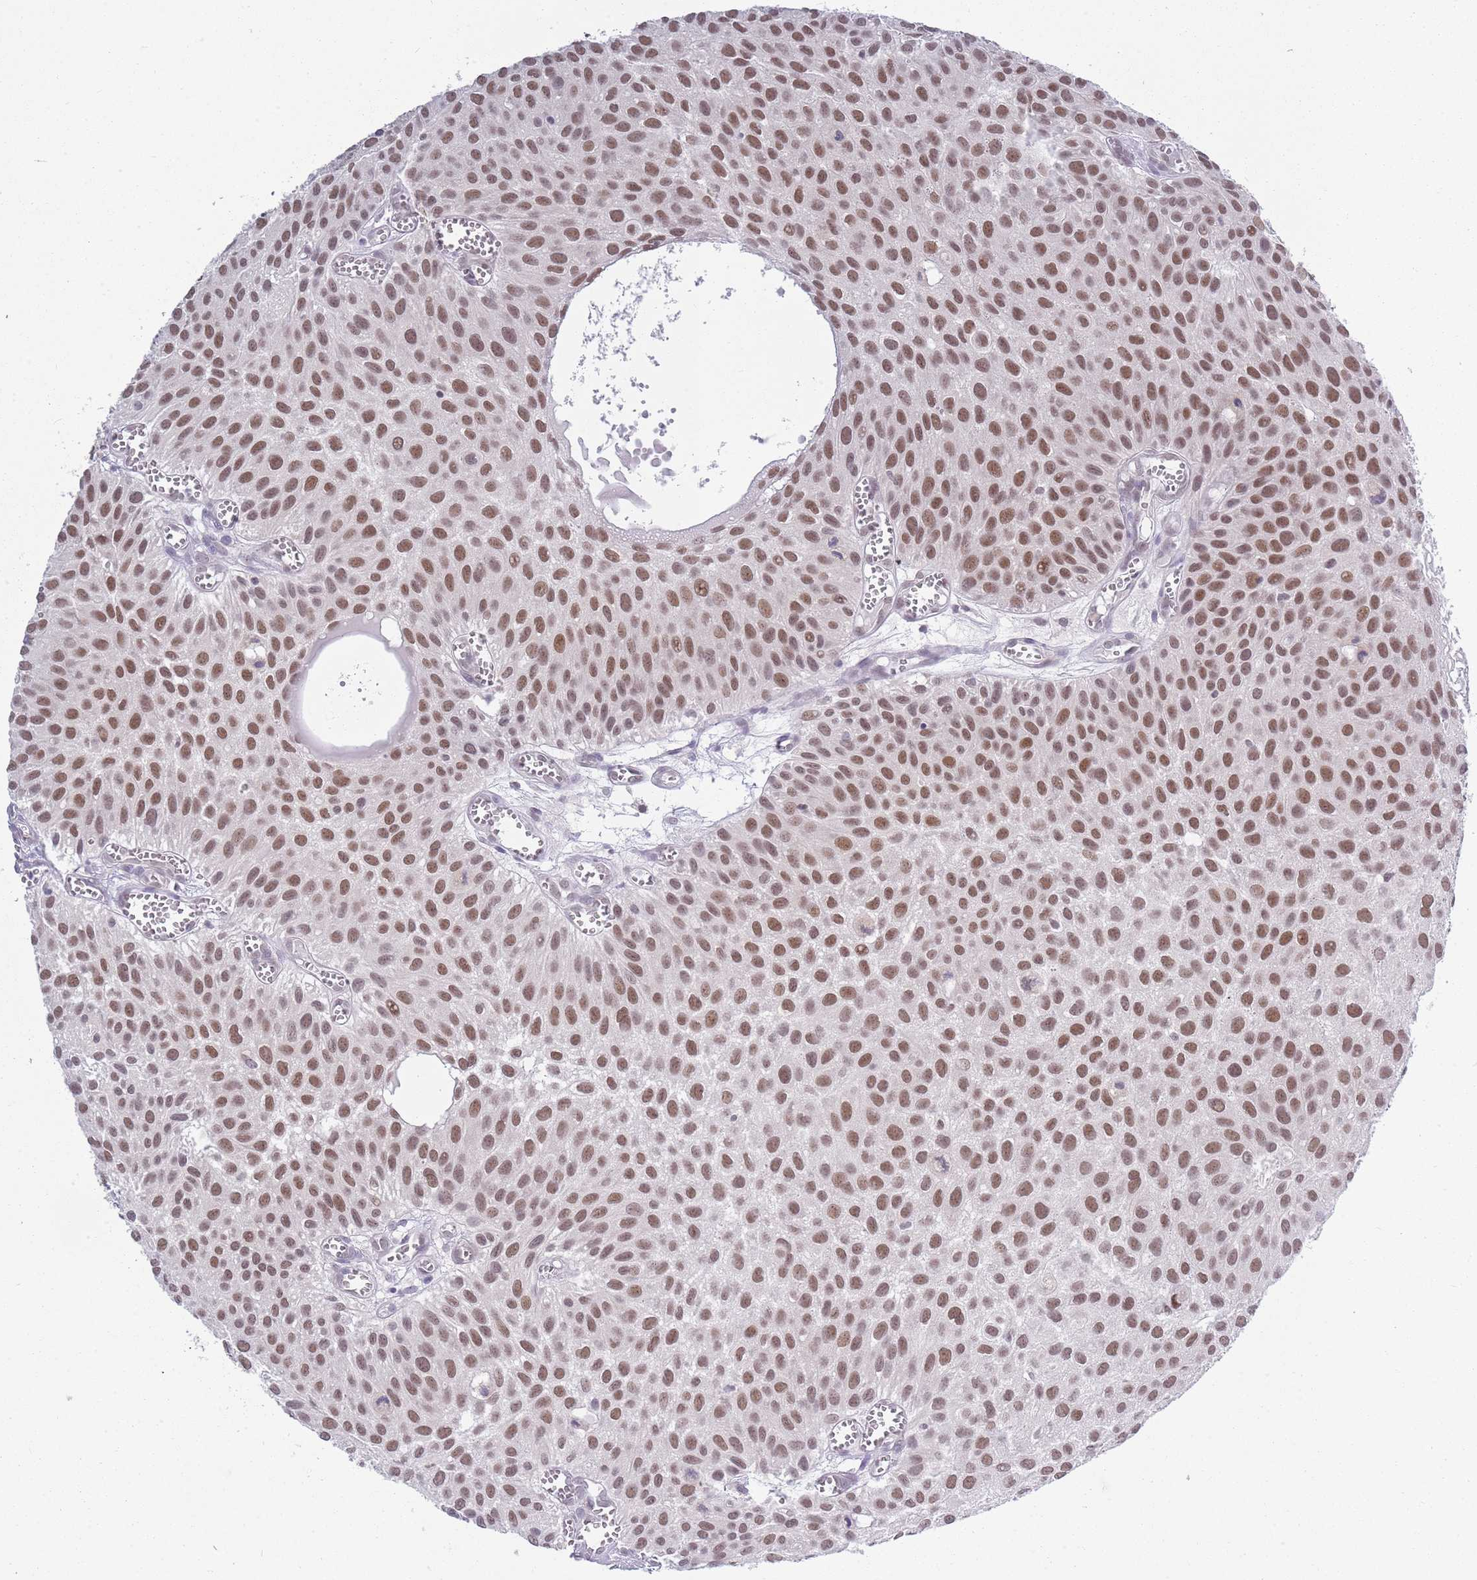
{"staining": {"intensity": "moderate", "quantity": ">75%", "location": "nuclear"}, "tissue": "urothelial cancer", "cell_type": "Tumor cells", "image_type": "cancer", "snomed": [{"axis": "morphology", "description": "Urothelial carcinoma, Low grade"}, {"axis": "topography", "description": "Urinary bladder"}], "caption": "Brown immunohistochemical staining in human low-grade urothelial carcinoma exhibits moderate nuclear expression in about >75% of tumor cells.", "gene": "SEPHS2", "patient": {"sex": "male", "age": 88}}